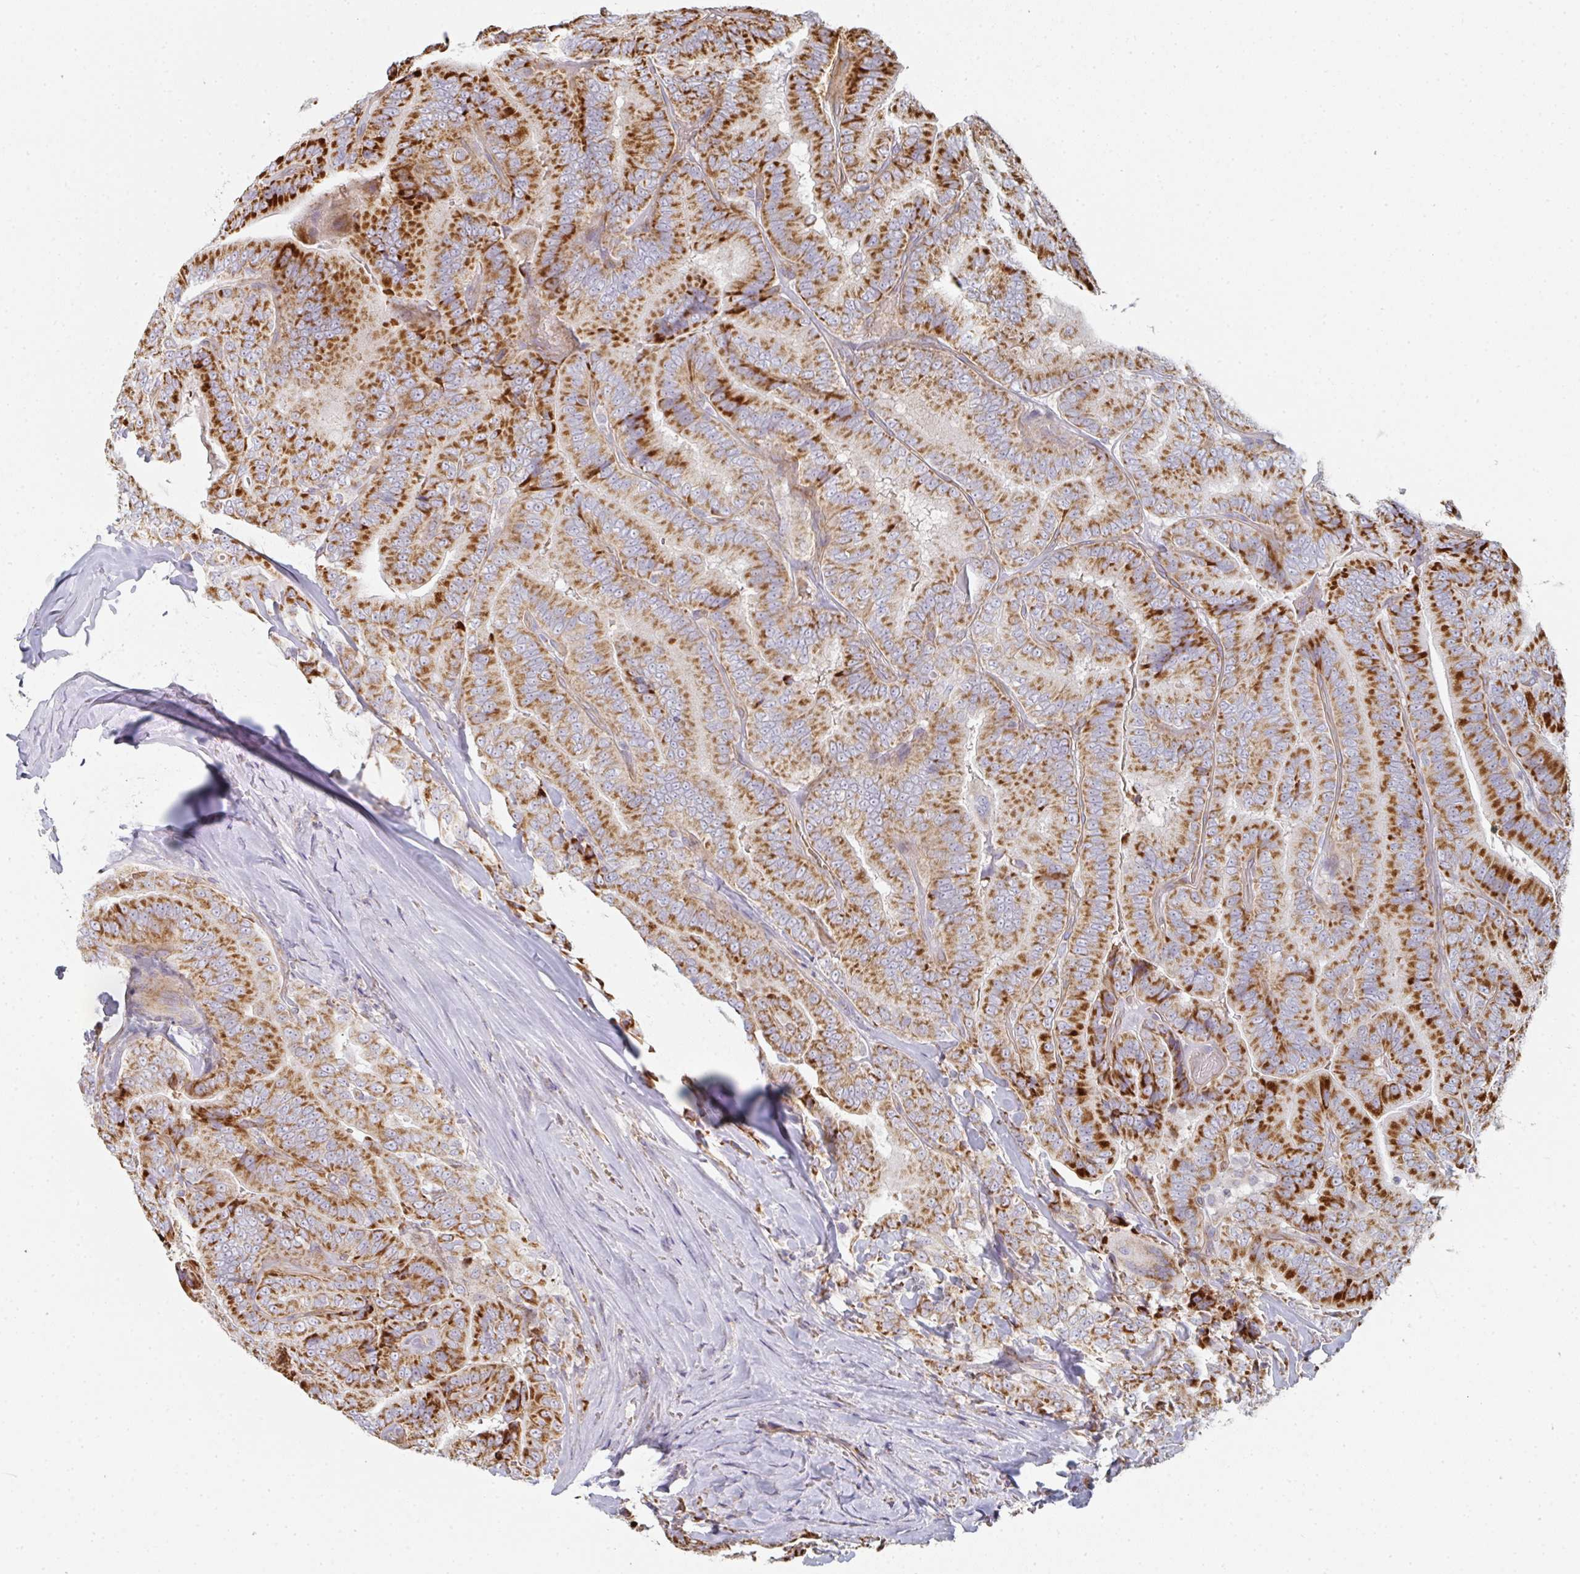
{"staining": {"intensity": "strong", "quantity": ">75%", "location": "cytoplasmic/membranous"}, "tissue": "thyroid cancer", "cell_type": "Tumor cells", "image_type": "cancer", "snomed": [{"axis": "morphology", "description": "Papillary adenocarcinoma, NOS"}, {"axis": "topography", "description": "Thyroid gland"}], "caption": "Immunohistochemistry (IHC) micrograph of thyroid cancer (papillary adenocarcinoma) stained for a protein (brown), which reveals high levels of strong cytoplasmic/membranous positivity in about >75% of tumor cells.", "gene": "ZNF526", "patient": {"sex": "male", "age": 61}}